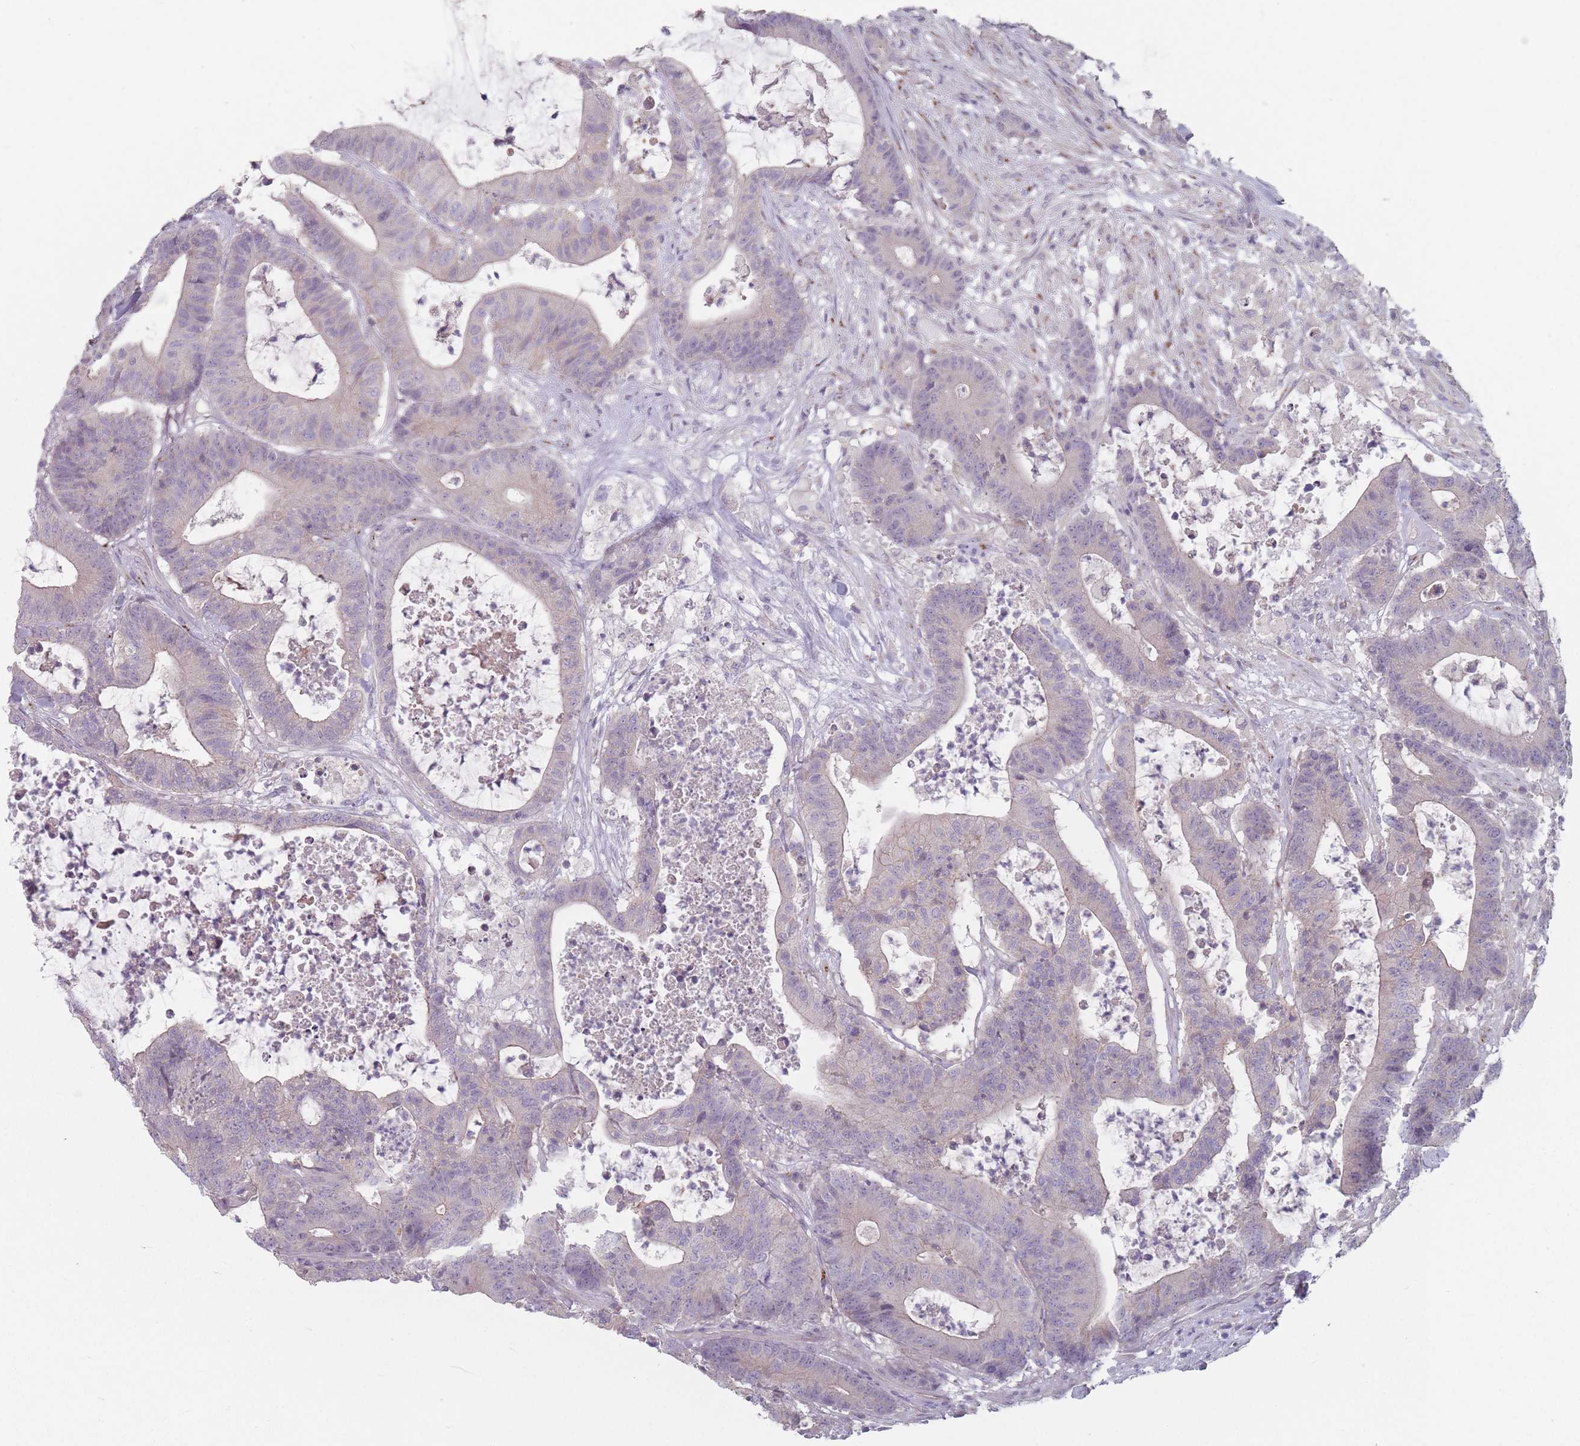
{"staining": {"intensity": "negative", "quantity": "none", "location": "none"}, "tissue": "colorectal cancer", "cell_type": "Tumor cells", "image_type": "cancer", "snomed": [{"axis": "morphology", "description": "Adenocarcinoma, NOS"}, {"axis": "topography", "description": "Colon"}], "caption": "This histopathology image is of colorectal adenocarcinoma stained with immunohistochemistry to label a protein in brown with the nuclei are counter-stained blue. There is no staining in tumor cells. (DAB IHC with hematoxylin counter stain).", "gene": "AKAIN1", "patient": {"sex": "female", "age": 84}}